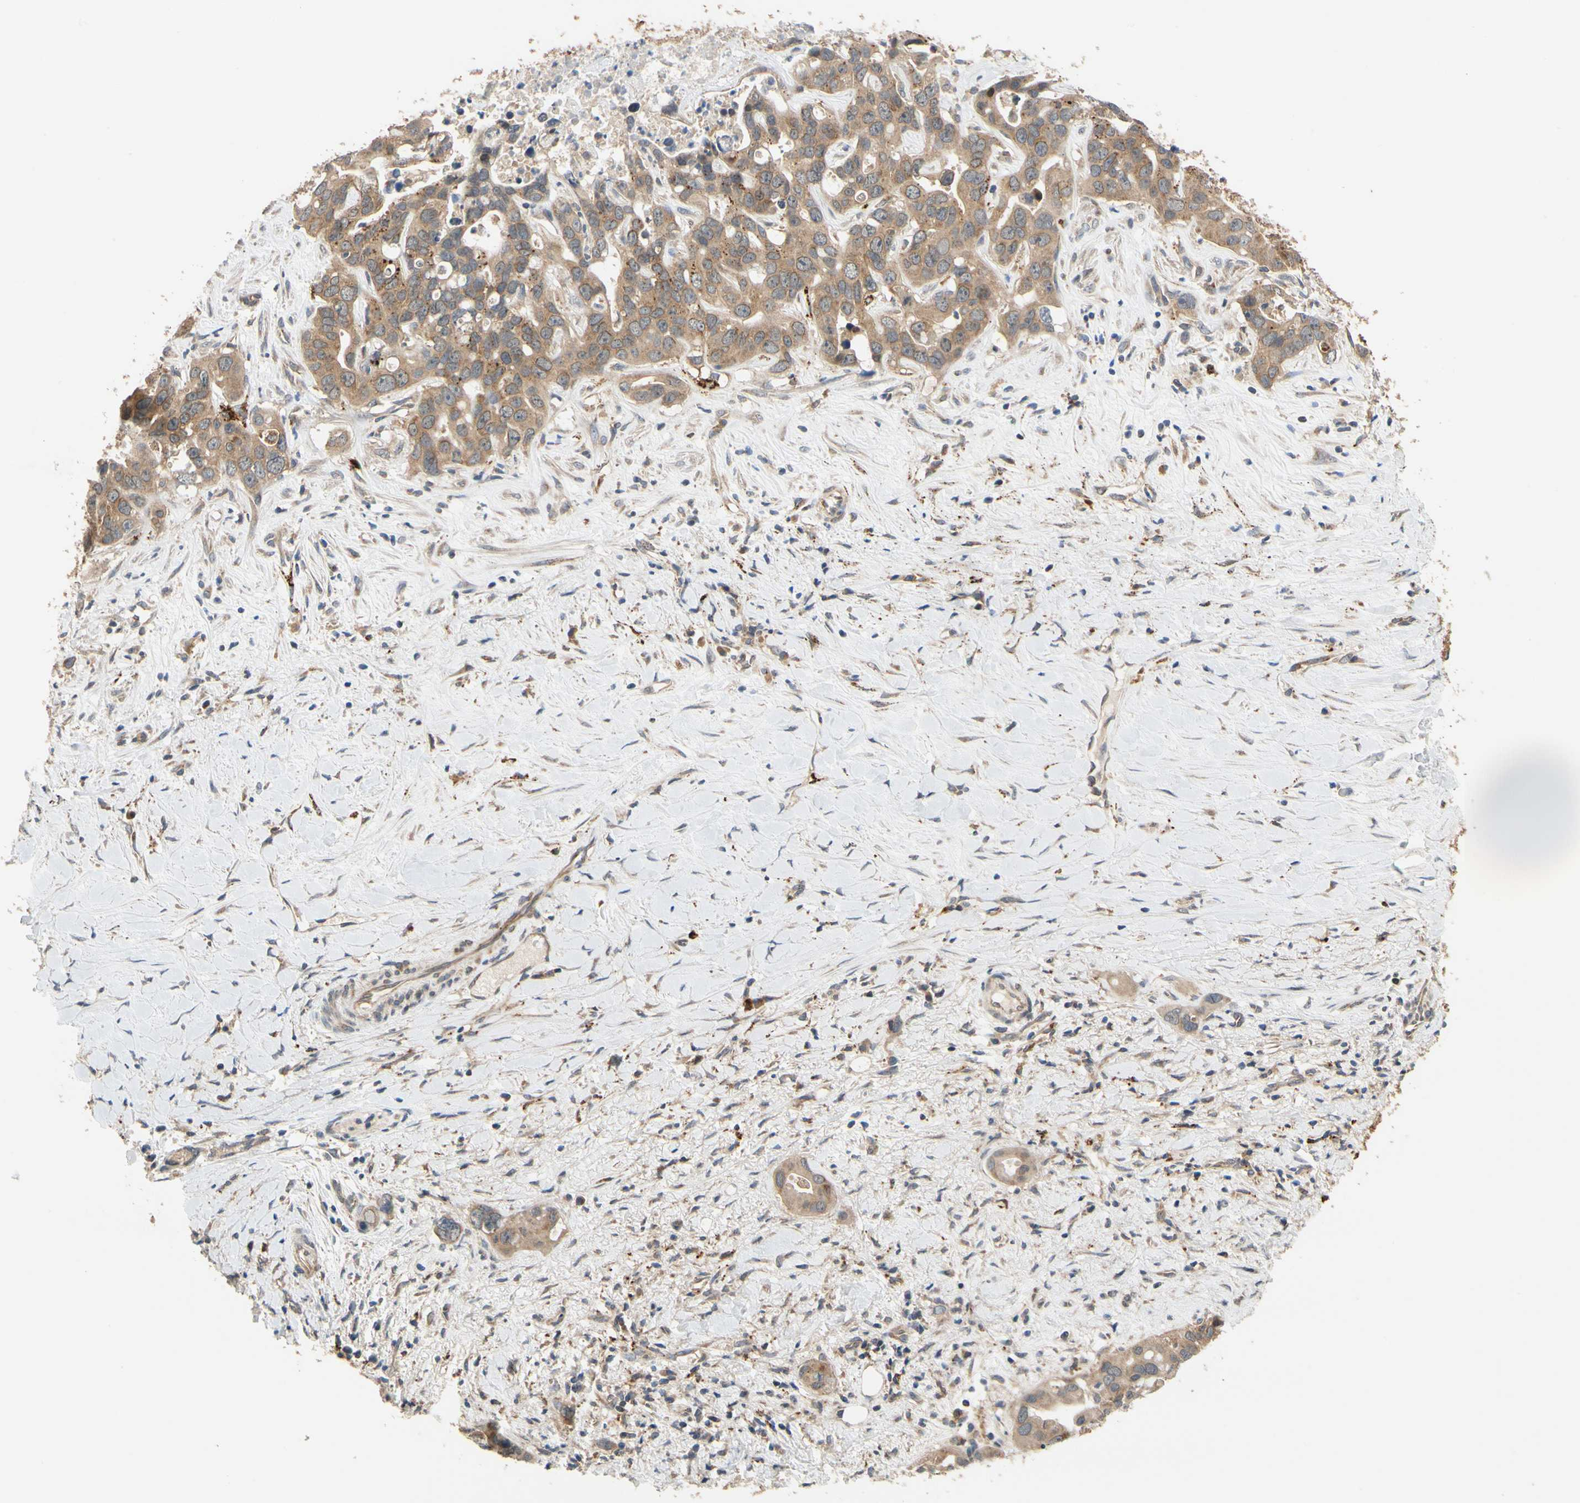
{"staining": {"intensity": "moderate", "quantity": ">75%", "location": "cytoplasmic/membranous"}, "tissue": "liver cancer", "cell_type": "Tumor cells", "image_type": "cancer", "snomed": [{"axis": "morphology", "description": "Cholangiocarcinoma"}, {"axis": "topography", "description": "Liver"}], "caption": "Cholangiocarcinoma (liver) stained with immunohistochemistry (IHC) demonstrates moderate cytoplasmic/membranous staining in about >75% of tumor cells.", "gene": "ANKHD1", "patient": {"sex": "female", "age": 65}}